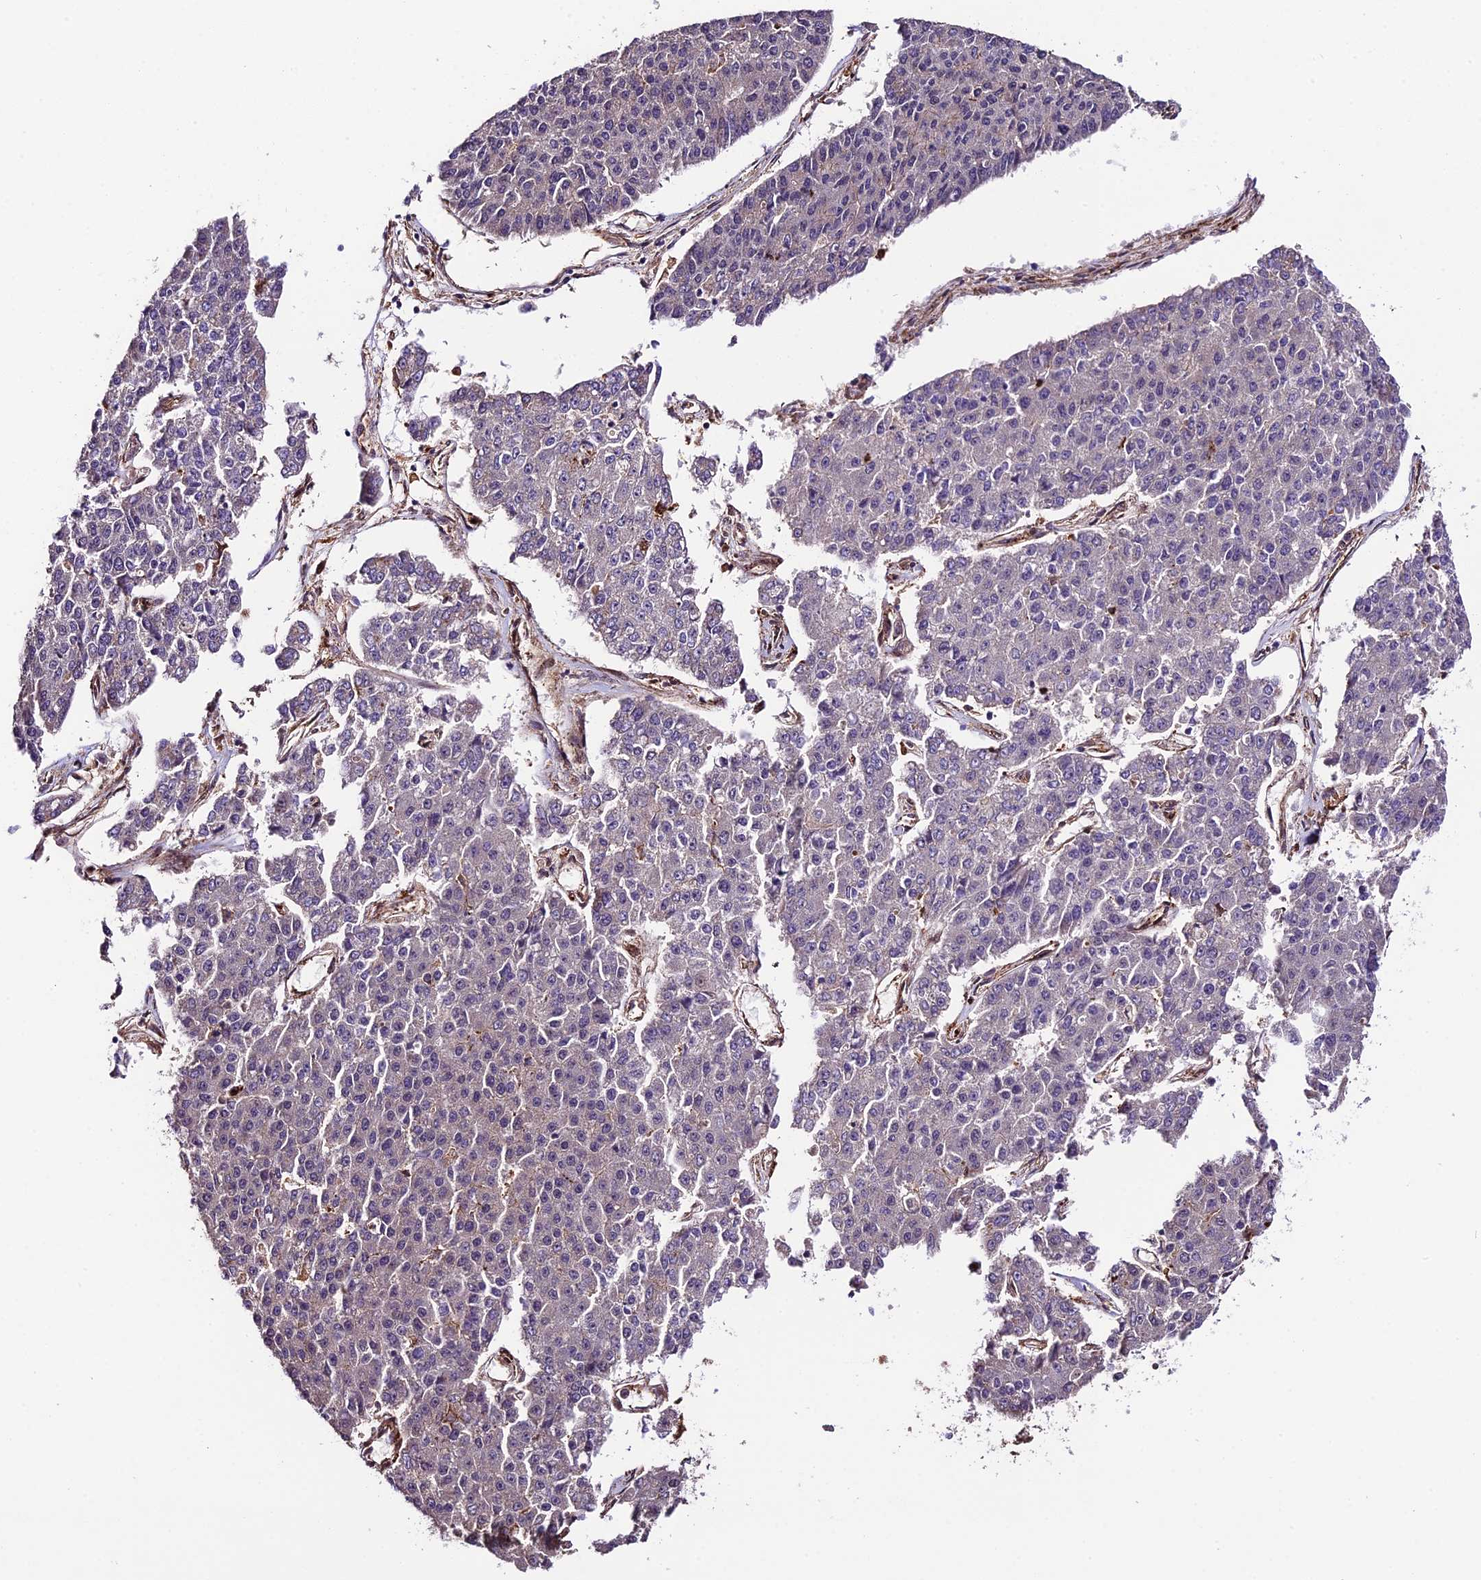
{"staining": {"intensity": "negative", "quantity": "none", "location": "none"}, "tissue": "pancreatic cancer", "cell_type": "Tumor cells", "image_type": "cancer", "snomed": [{"axis": "morphology", "description": "Adenocarcinoma, NOS"}, {"axis": "topography", "description": "Pancreas"}], "caption": "Pancreatic cancer was stained to show a protein in brown. There is no significant staining in tumor cells.", "gene": "HERPUD1", "patient": {"sex": "male", "age": 50}}